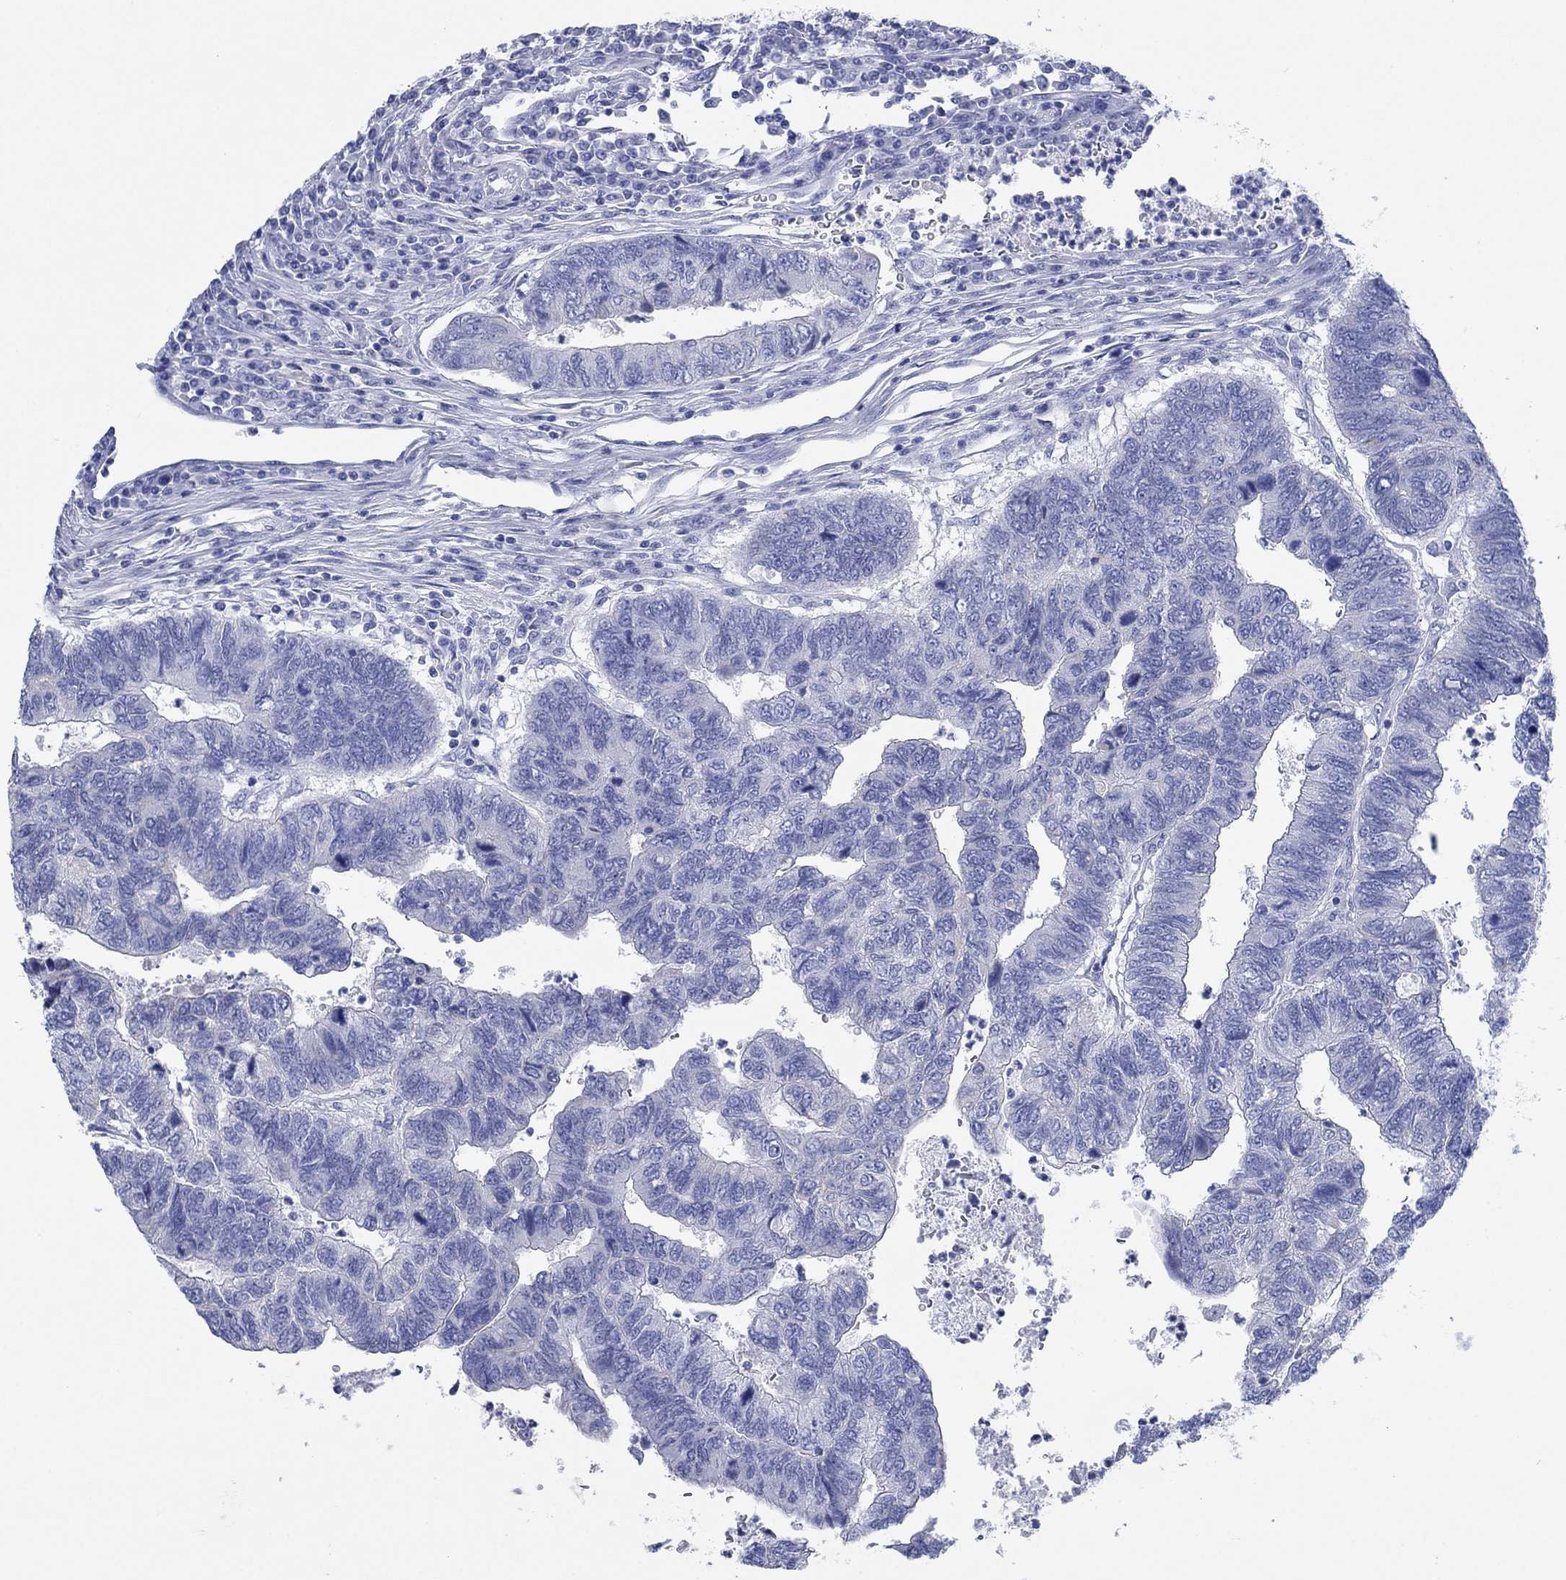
{"staining": {"intensity": "weak", "quantity": "<25%", "location": "cytoplasmic/membranous"}, "tissue": "colorectal cancer", "cell_type": "Tumor cells", "image_type": "cancer", "snomed": [{"axis": "morphology", "description": "Adenocarcinoma, NOS"}, {"axis": "topography", "description": "Colon"}], "caption": "The histopathology image shows no staining of tumor cells in colorectal cancer.", "gene": "HCRT", "patient": {"sex": "female", "age": 67}}